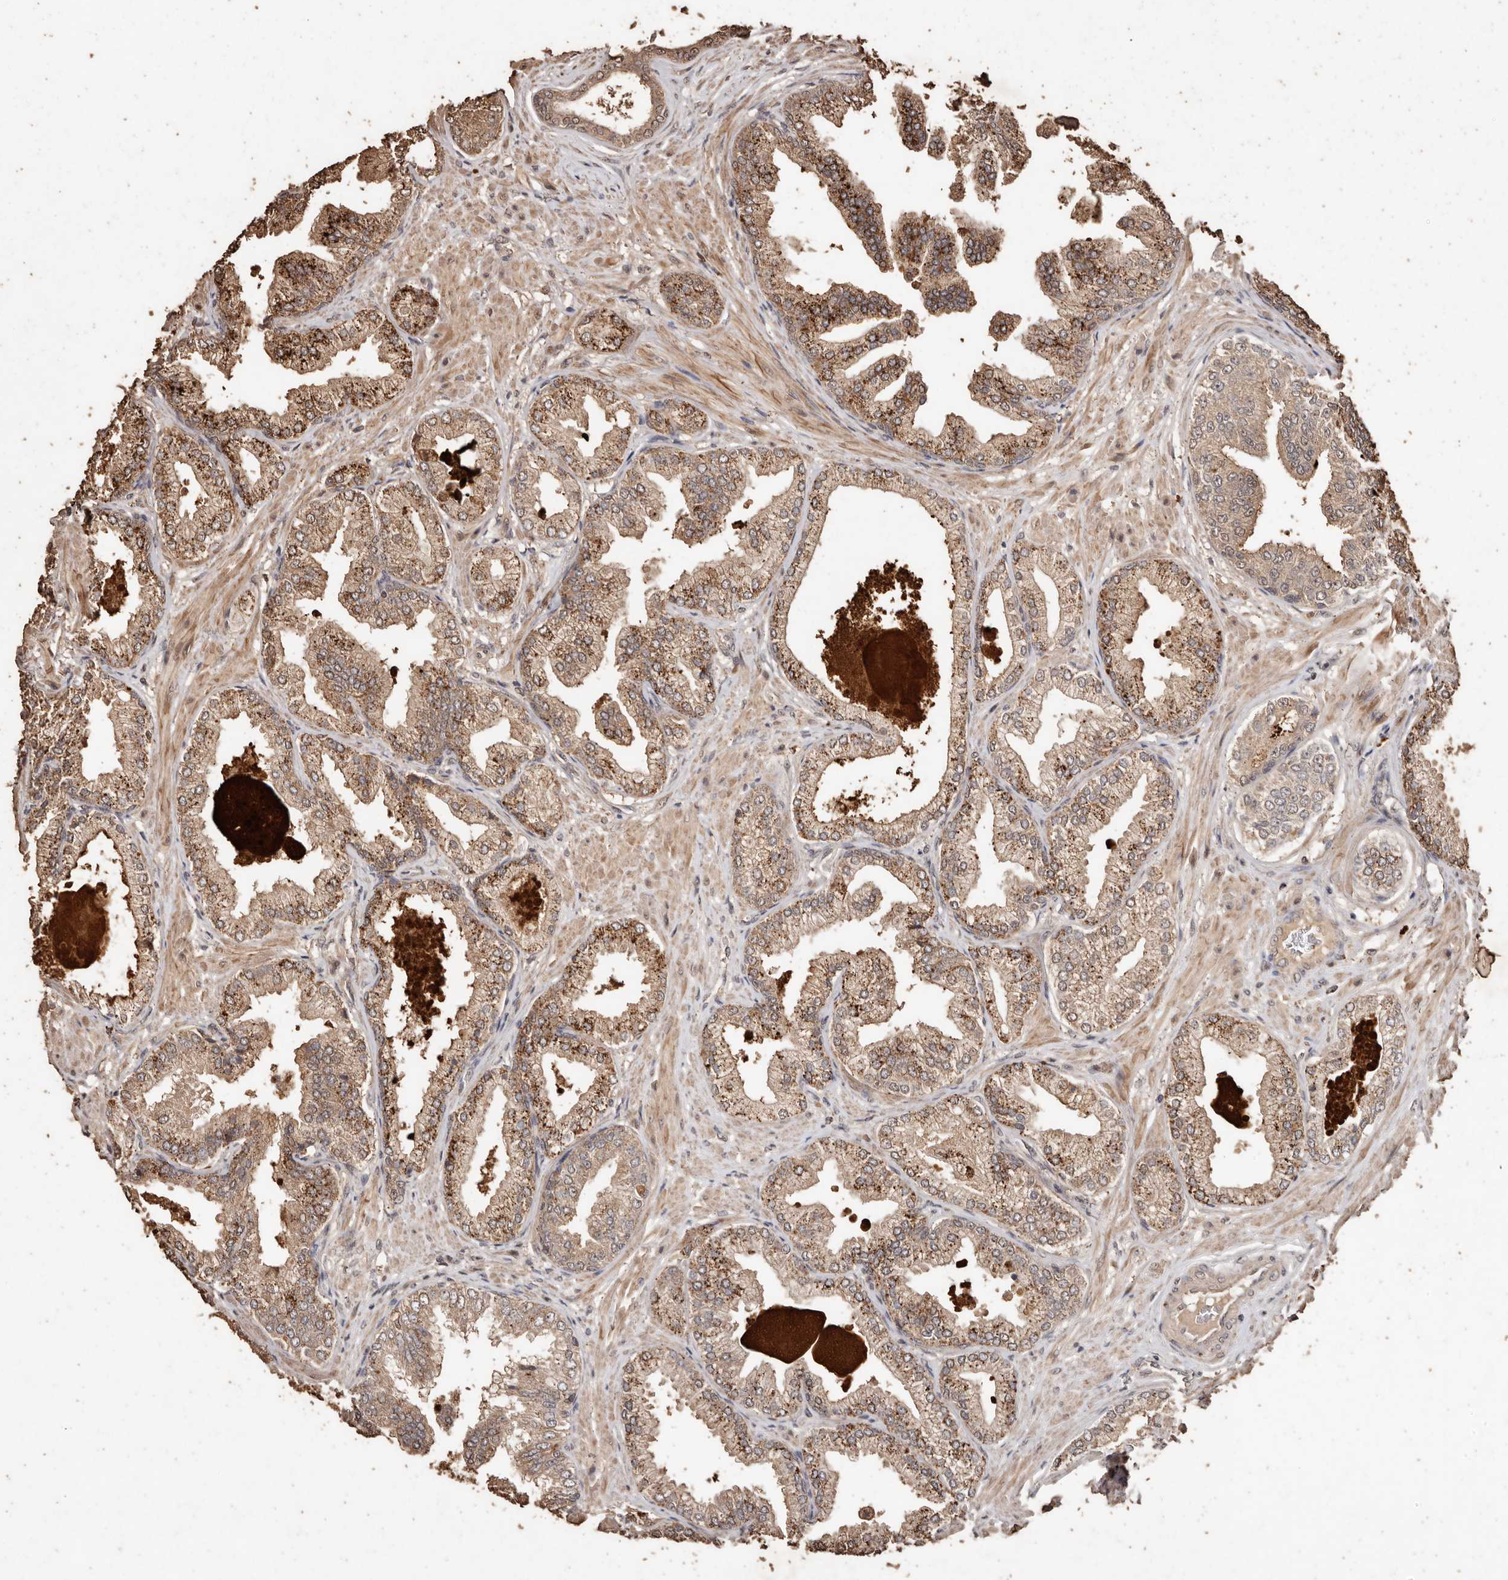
{"staining": {"intensity": "moderate", "quantity": ">75%", "location": "cytoplasmic/membranous,nuclear"}, "tissue": "prostate cancer", "cell_type": "Tumor cells", "image_type": "cancer", "snomed": [{"axis": "morphology", "description": "Adenocarcinoma, Low grade"}, {"axis": "topography", "description": "Prostate"}], "caption": "Prostate cancer (low-grade adenocarcinoma) stained with IHC displays moderate cytoplasmic/membranous and nuclear positivity in approximately >75% of tumor cells.", "gene": "PKDCC", "patient": {"sex": "male", "age": 63}}